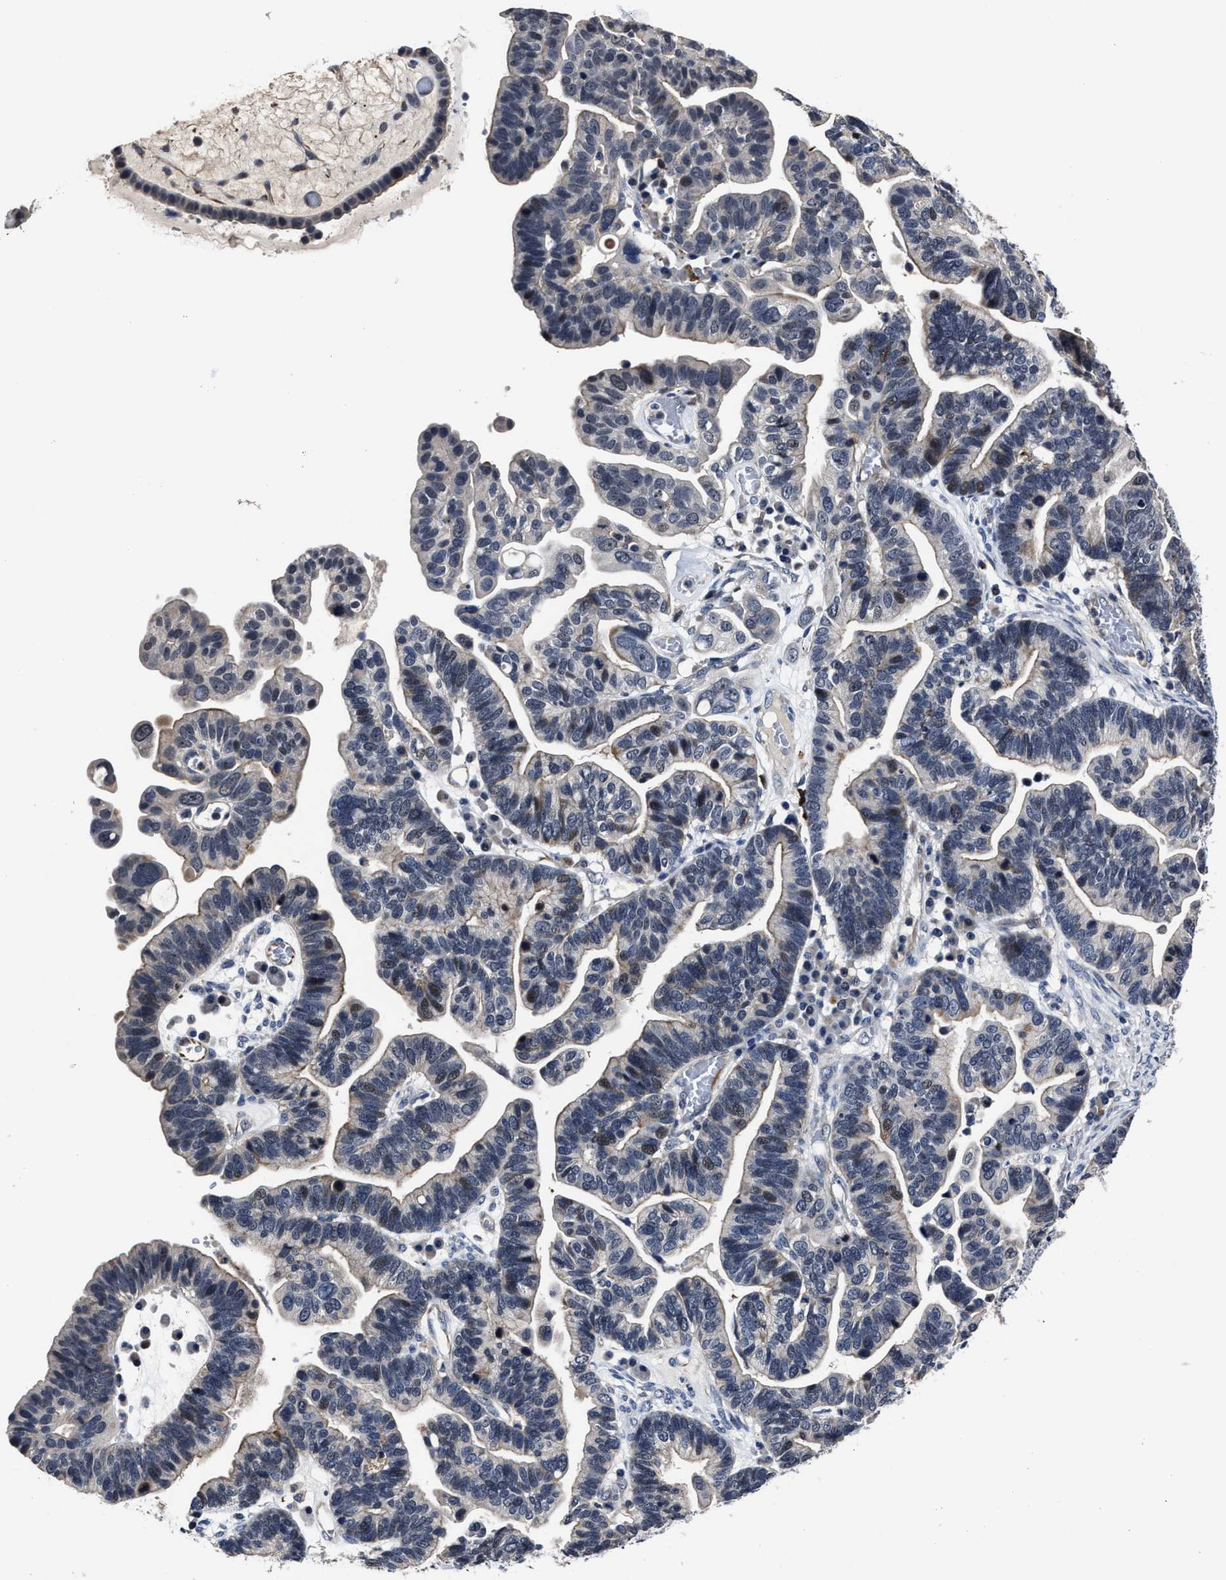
{"staining": {"intensity": "moderate", "quantity": "<25%", "location": "cytoplasmic/membranous,nuclear"}, "tissue": "ovarian cancer", "cell_type": "Tumor cells", "image_type": "cancer", "snomed": [{"axis": "morphology", "description": "Cystadenocarcinoma, serous, NOS"}, {"axis": "topography", "description": "Ovary"}], "caption": "Protein staining of ovarian cancer (serous cystadenocarcinoma) tissue demonstrates moderate cytoplasmic/membranous and nuclear staining in approximately <25% of tumor cells.", "gene": "RSBN1L", "patient": {"sex": "female", "age": 56}}